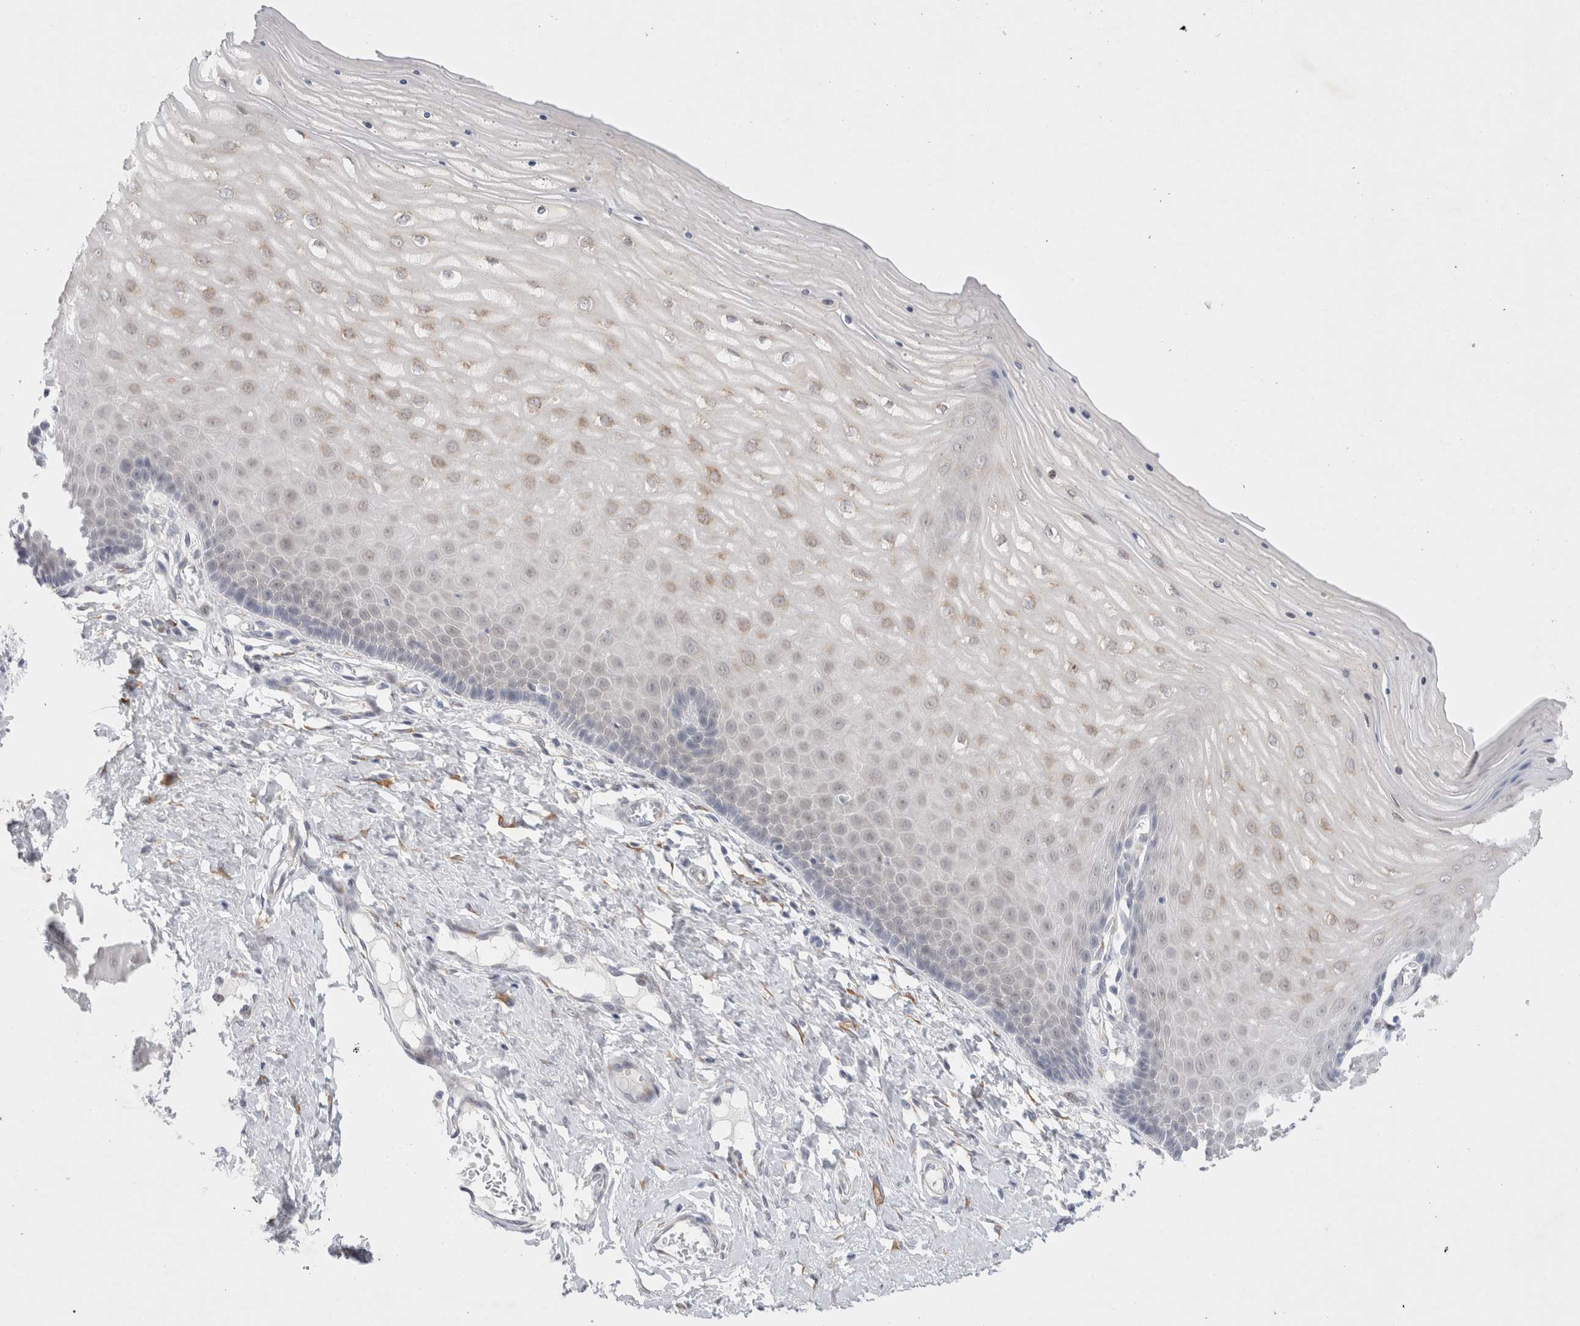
{"staining": {"intensity": "weak", "quantity": "<25%", "location": "cytoplasmic/membranous"}, "tissue": "cervix", "cell_type": "Glandular cells", "image_type": "normal", "snomed": [{"axis": "morphology", "description": "Normal tissue, NOS"}, {"axis": "topography", "description": "Cervix"}], "caption": "This is an immunohistochemistry (IHC) micrograph of benign human cervix. There is no staining in glandular cells.", "gene": "TRMT1L", "patient": {"sex": "female", "age": 55}}